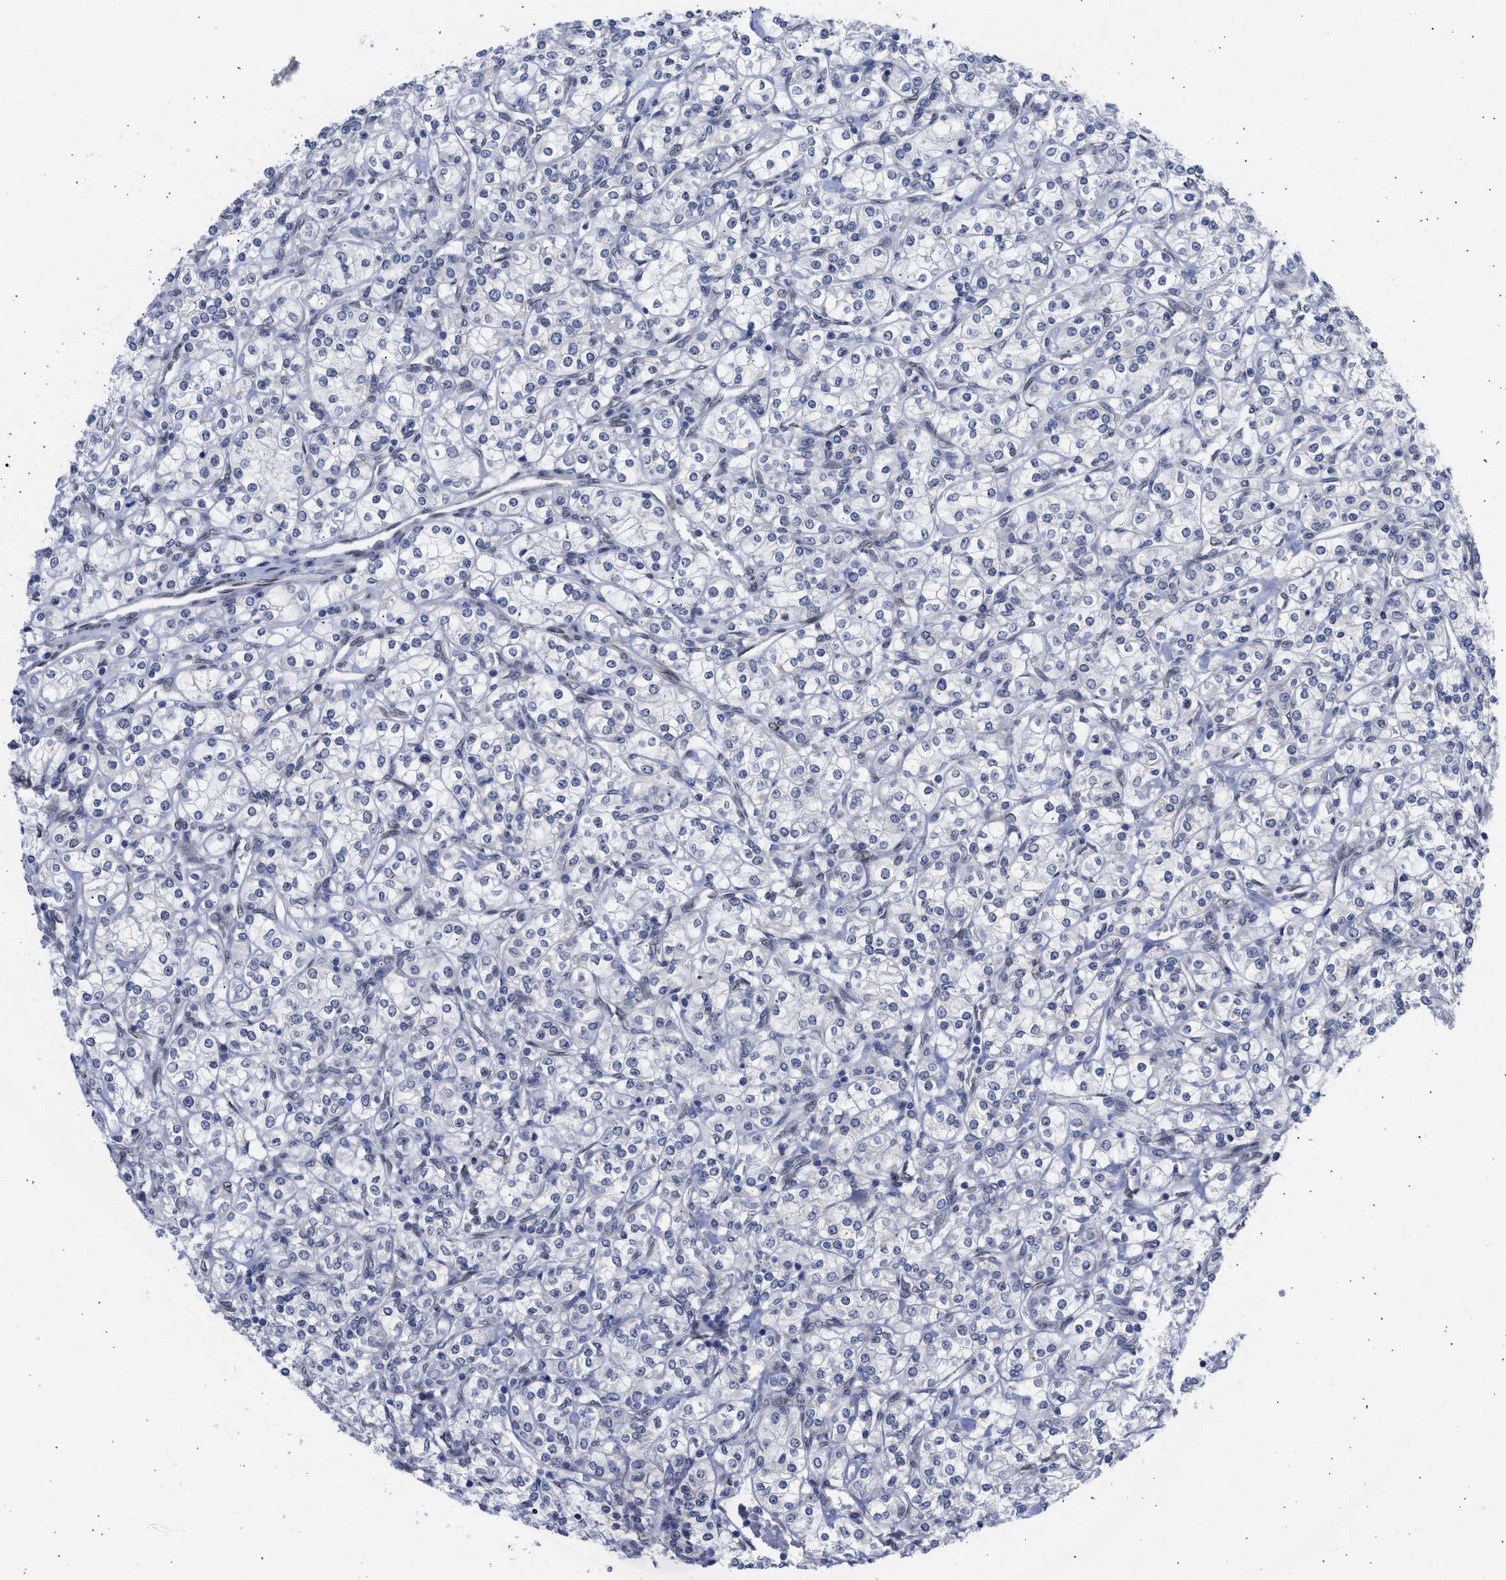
{"staining": {"intensity": "negative", "quantity": "none", "location": "none"}, "tissue": "renal cancer", "cell_type": "Tumor cells", "image_type": "cancer", "snomed": [{"axis": "morphology", "description": "Adenocarcinoma, NOS"}, {"axis": "topography", "description": "Kidney"}], "caption": "The image shows no staining of tumor cells in renal adenocarcinoma.", "gene": "NUP35", "patient": {"sex": "male", "age": 77}}